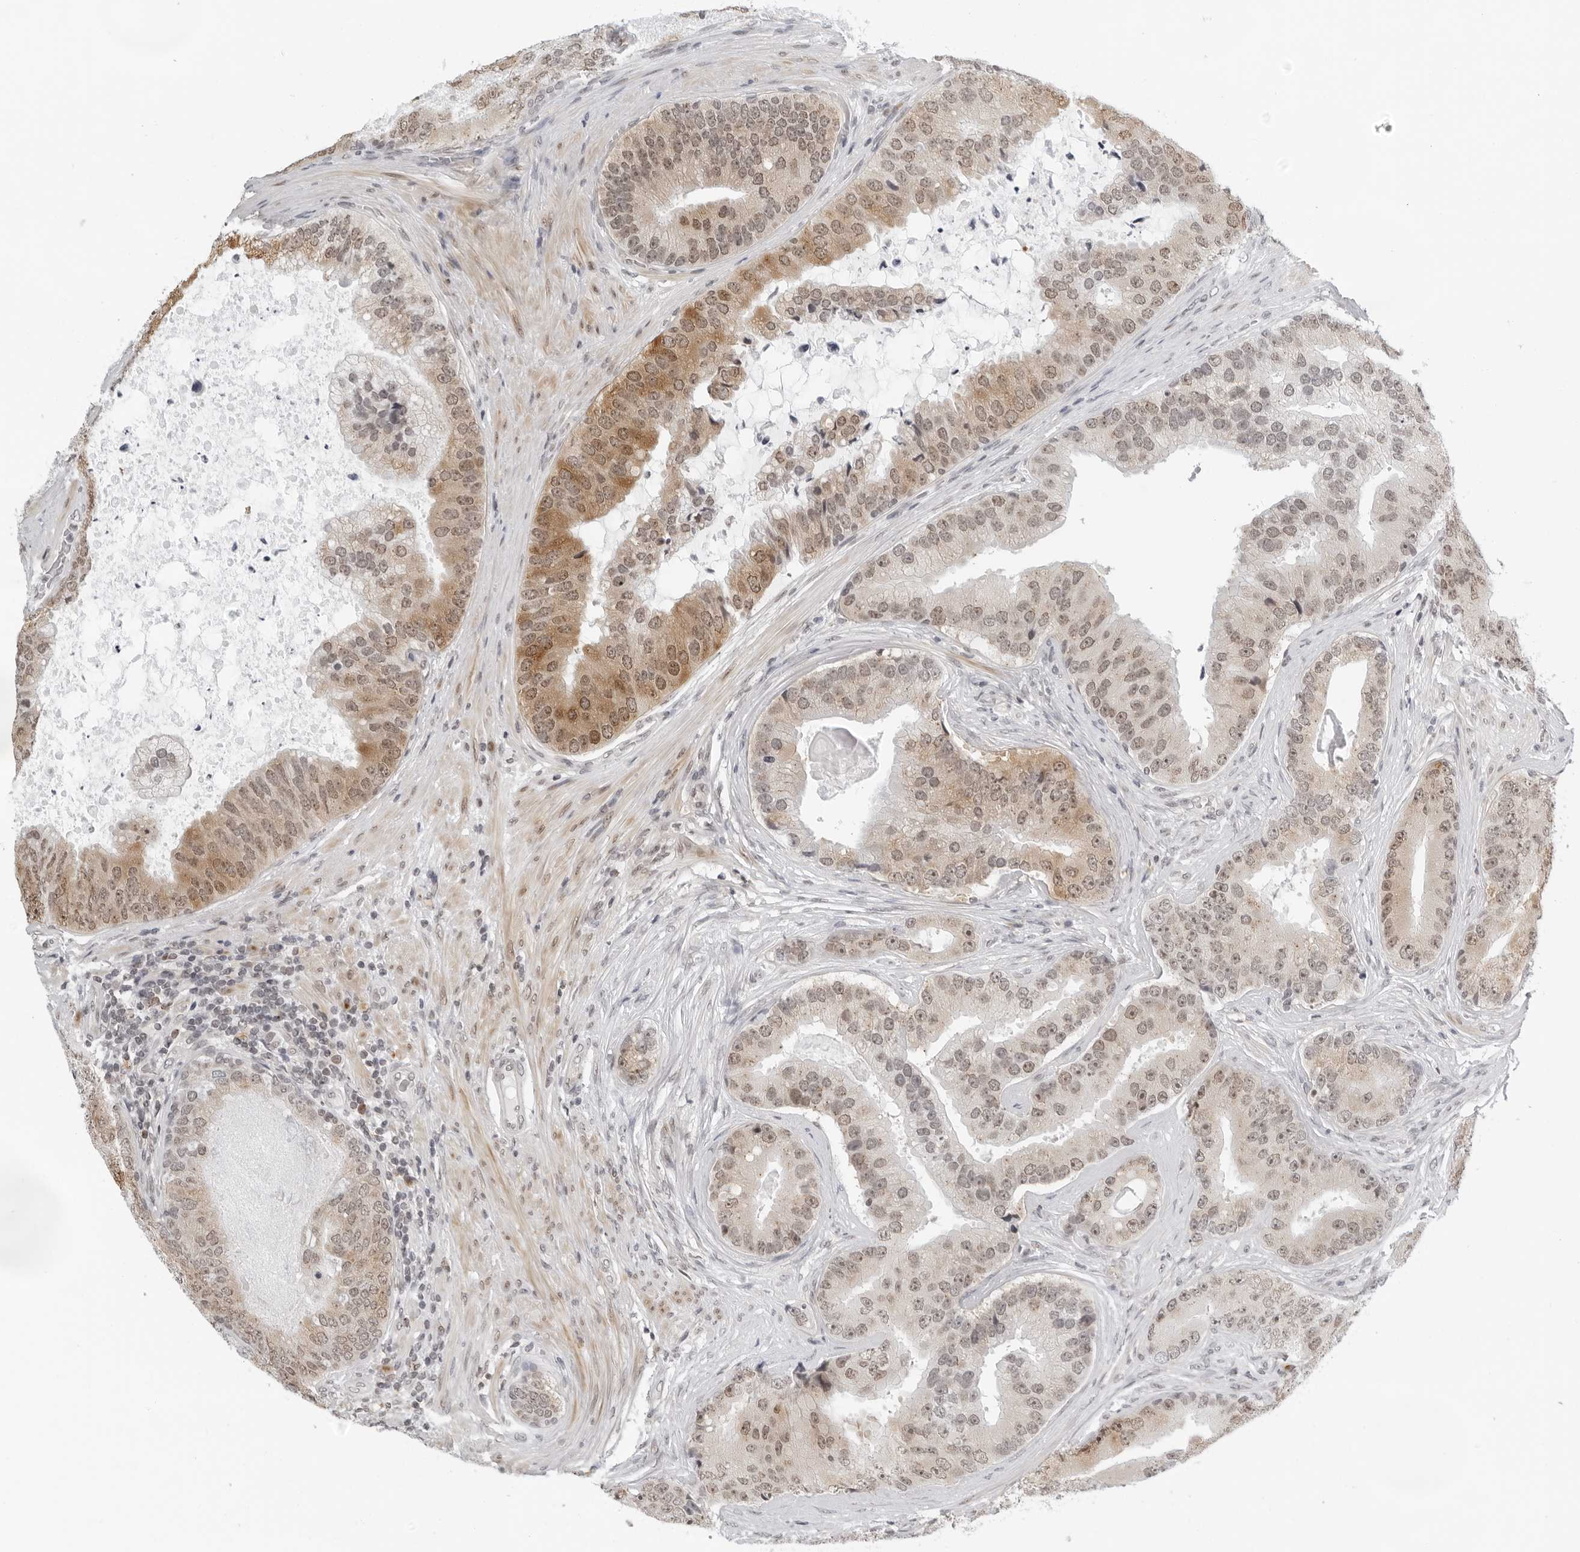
{"staining": {"intensity": "moderate", "quantity": "25%-75%", "location": "cytoplasmic/membranous,nuclear"}, "tissue": "prostate cancer", "cell_type": "Tumor cells", "image_type": "cancer", "snomed": [{"axis": "morphology", "description": "Adenocarcinoma, High grade"}, {"axis": "topography", "description": "Prostate"}], "caption": "IHC image of neoplastic tissue: human prostate cancer stained using IHC demonstrates medium levels of moderate protein expression localized specifically in the cytoplasmic/membranous and nuclear of tumor cells, appearing as a cytoplasmic/membranous and nuclear brown color.", "gene": "TOX4", "patient": {"sex": "male", "age": 70}}